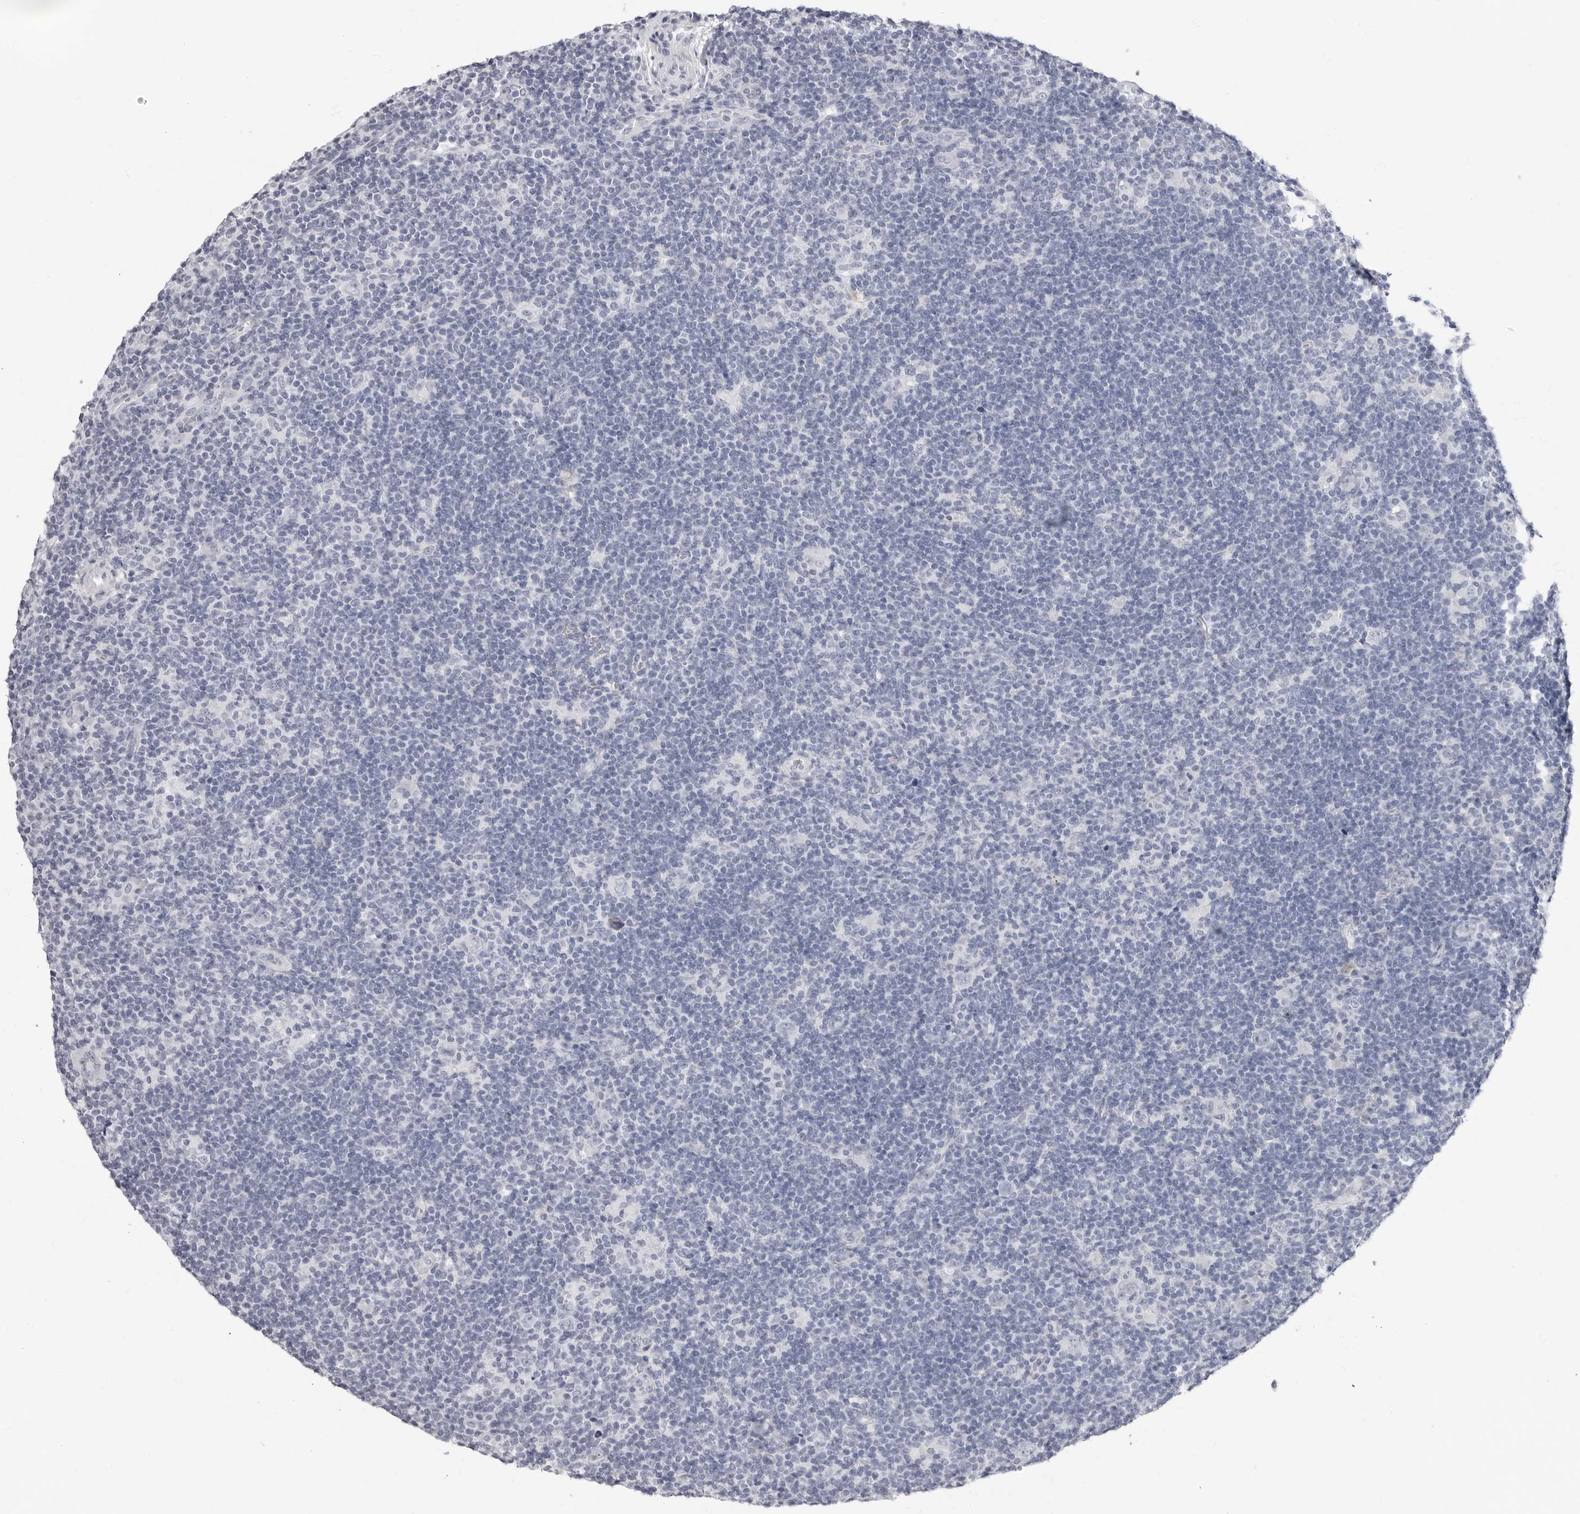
{"staining": {"intensity": "negative", "quantity": "none", "location": "none"}, "tissue": "lymphoma", "cell_type": "Tumor cells", "image_type": "cancer", "snomed": [{"axis": "morphology", "description": "Hodgkin's disease, NOS"}, {"axis": "topography", "description": "Lymph node"}], "caption": "There is no significant positivity in tumor cells of lymphoma.", "gene": "ERICH3", "patient": {"sex": "female", "age": 57}}